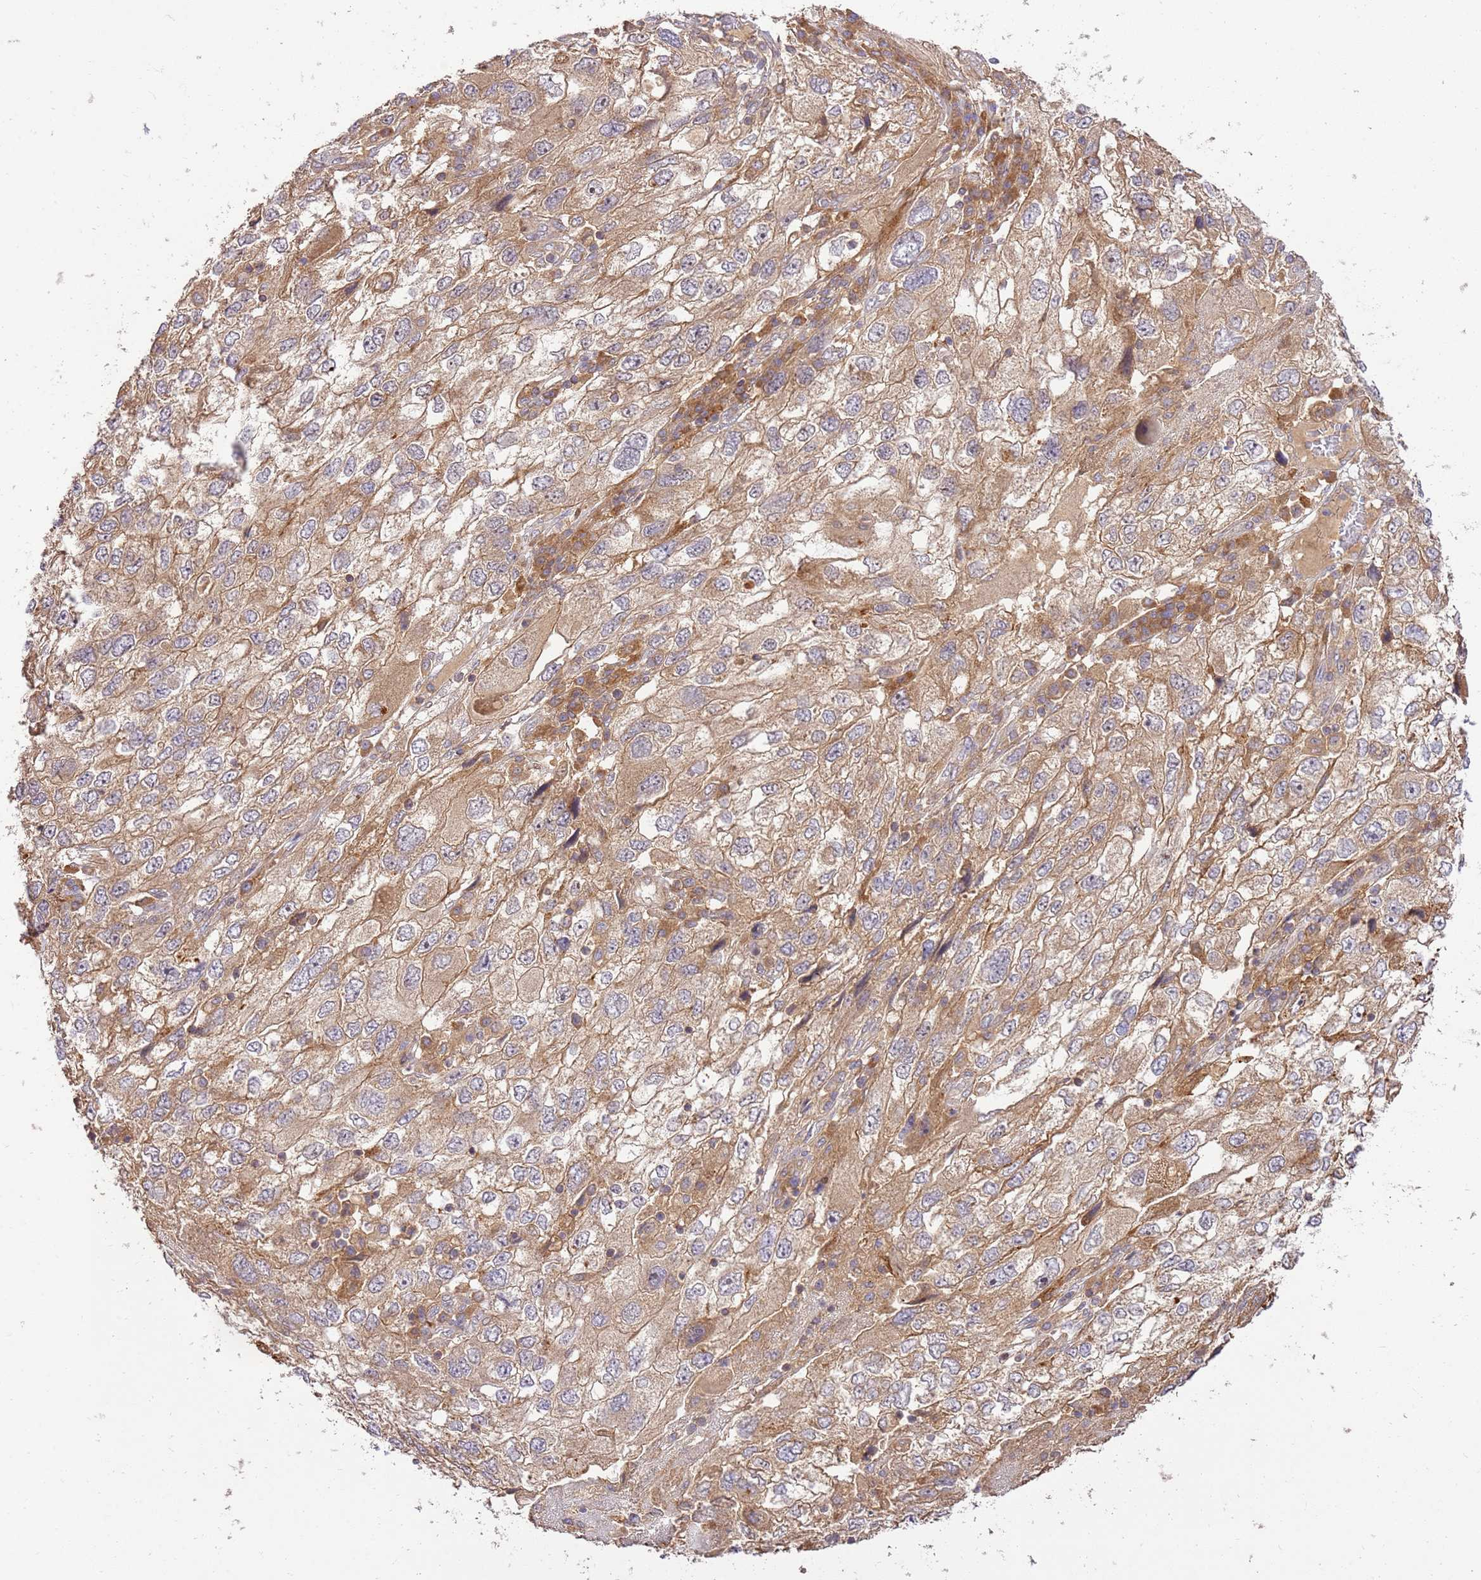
{"staining": {"intensity": "moderate", "quantity": ">75%", "location": "cytoplasmic/membranous"}, "tissue": "endometrial cancer", "cell_type": "Tumor cells", "image_type": "cancer", "snomed": [{"axis": "morphology", "description": "Adenocarcinoma, NOS"}, {"axis": "topography", "description": "Endometrium"}], "caption": "Immunohistochemistry of endometrial adenocarcinoma exhibits medium levels of moderate cytoplasmic/membranous expression in approximately >75% of tumor cells. The staining was performed using DAB (3,3'-diaminobenzidine) to visualize the protein expression in brown, while the nuclei were stained in blue with hematoxylin (Magnification: 20x).", "gene": "GAREM1", "patient": {"sex": "female", "age": 49}}